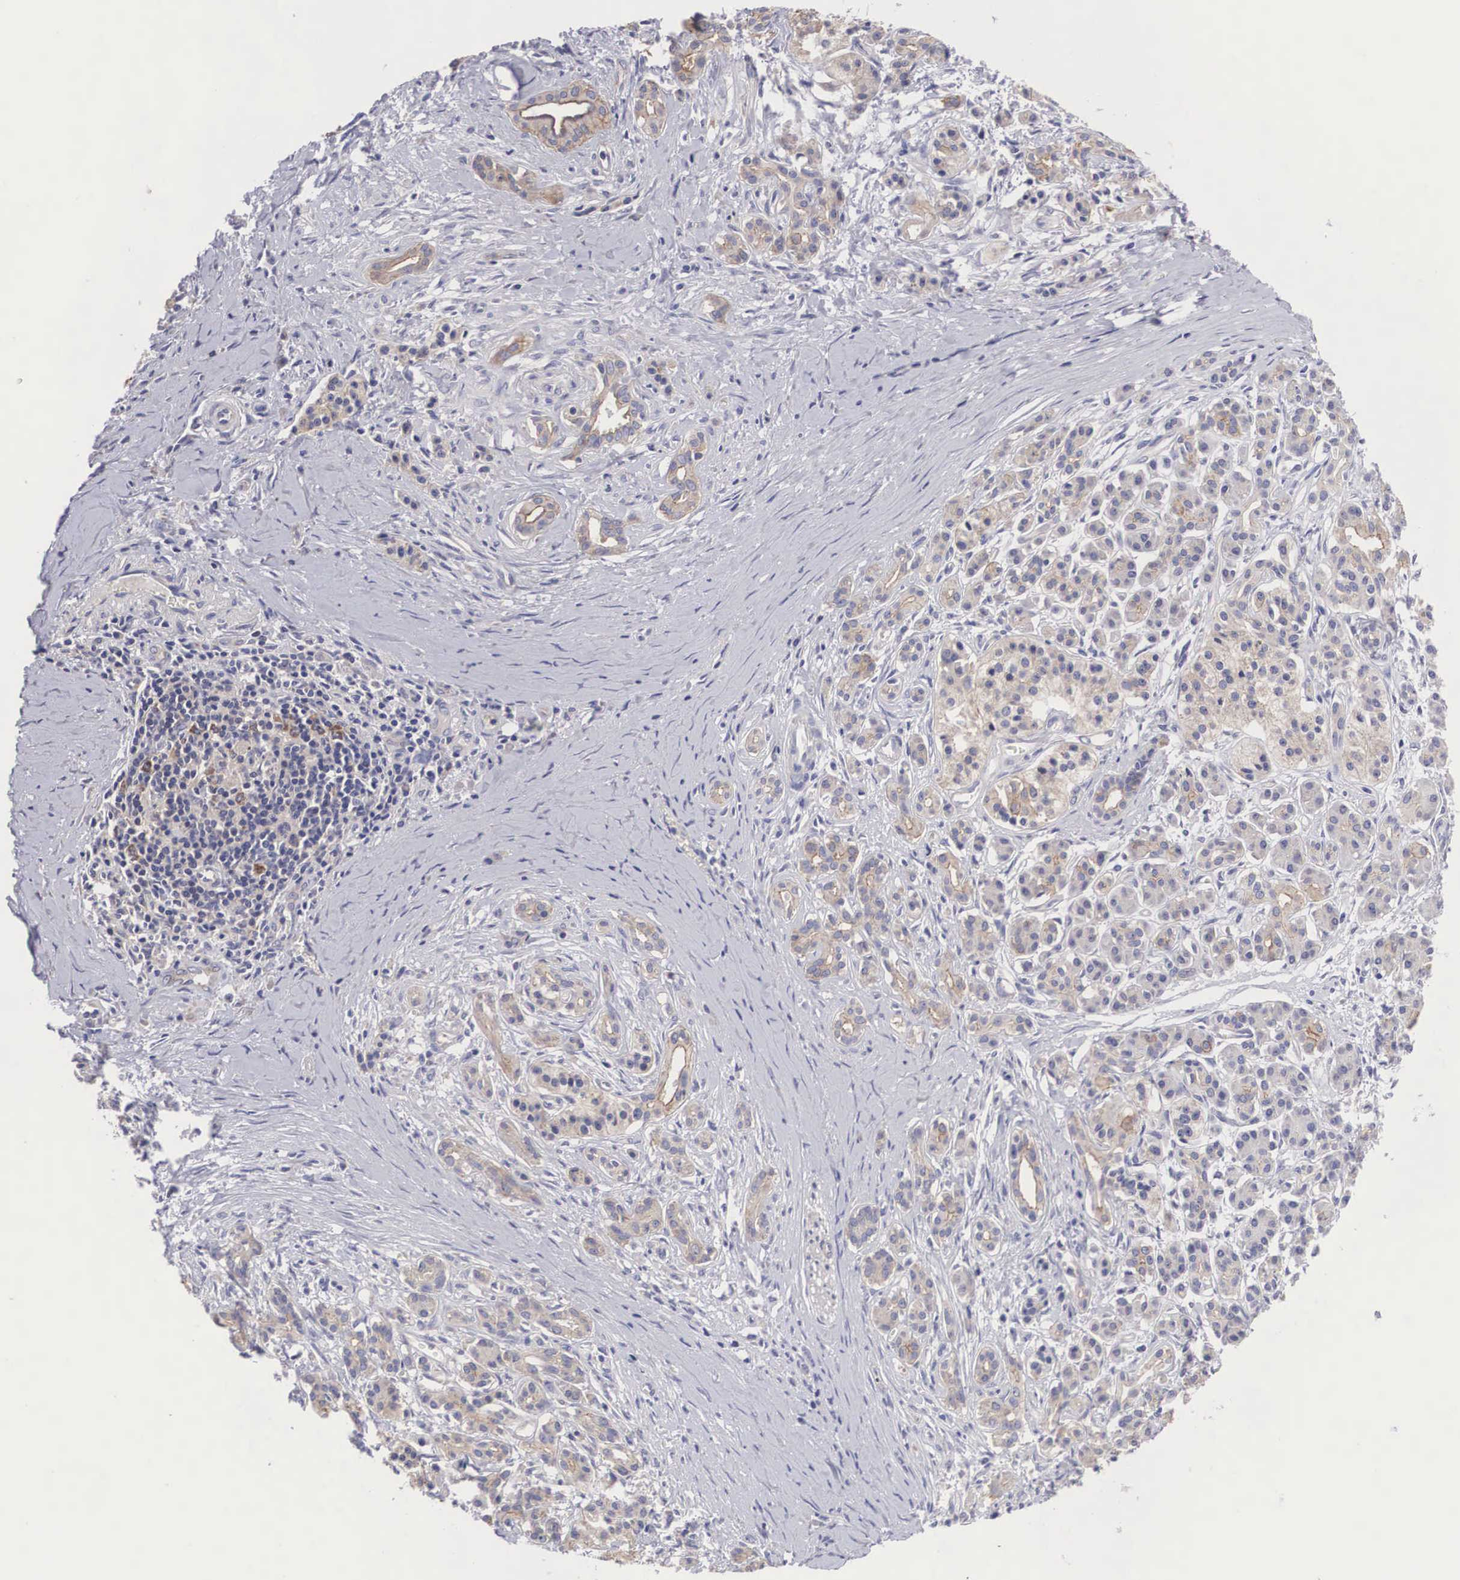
{"staining": {"intensity": "weak", "quantity": "<25%", "location": "cytoplasmic/membranous"}, "tissue": "pancreatic cancer", "cell_type": "Tumor cells", "image_type": "cancer", "snomed": [{"axis": "morphology", "description": "Adenocarcinoma, NOS"}, {"axis": "topography", "description": "Pancreas"}], "caption": "Immunohistochemical staining of pancreatic cancer exhibits no significant expression in tumor cells.", "gene": "TXLNG", "patient": {"sex": "male", "age": 59}}